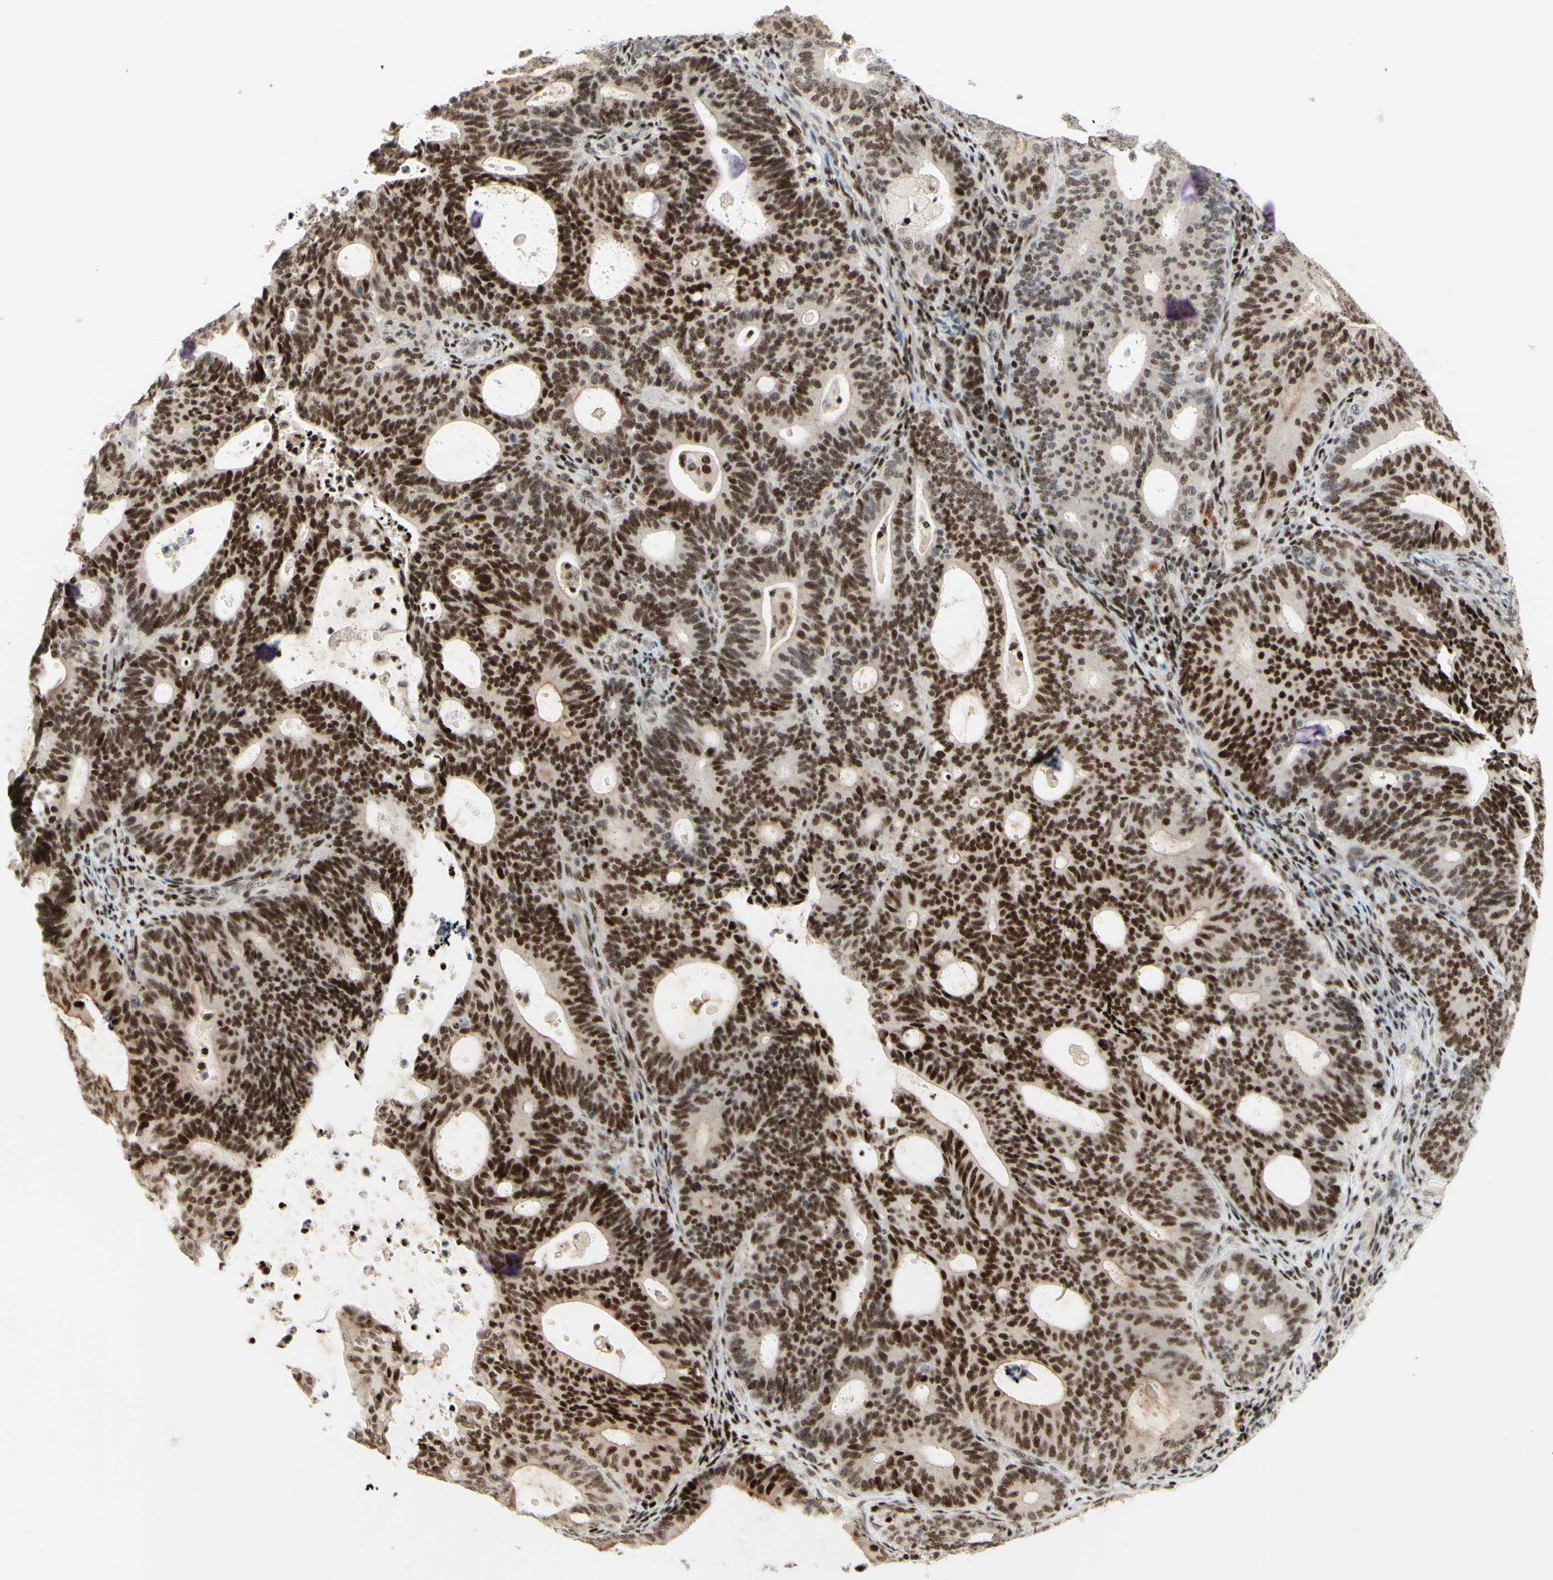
{"staining": {"intensity": "strong", "quantity": ">75%", "location": "nuclear"}, "tissue": "endometrial cancer", "cell_type": "Tumor cells", "image_type": "cancer", "snomed": [{"axis": "morphology", "description": "Adenocarcinoma, NOS"}, {"axis": "topography", "description": "Uterus"}], "caption": "A photomicrograph of endometrial cancer (adenocarcinoma) stained for a protein displays strong nuclear brown staining in tumor cells. The staining was performed using DAB to visualize the protein expression in brown, while the nuclei were stained in blue with hematoxylin (Magnification: 20x).", "gene": "CDKL5", "patient": {"sex": "female", "age": 83}}